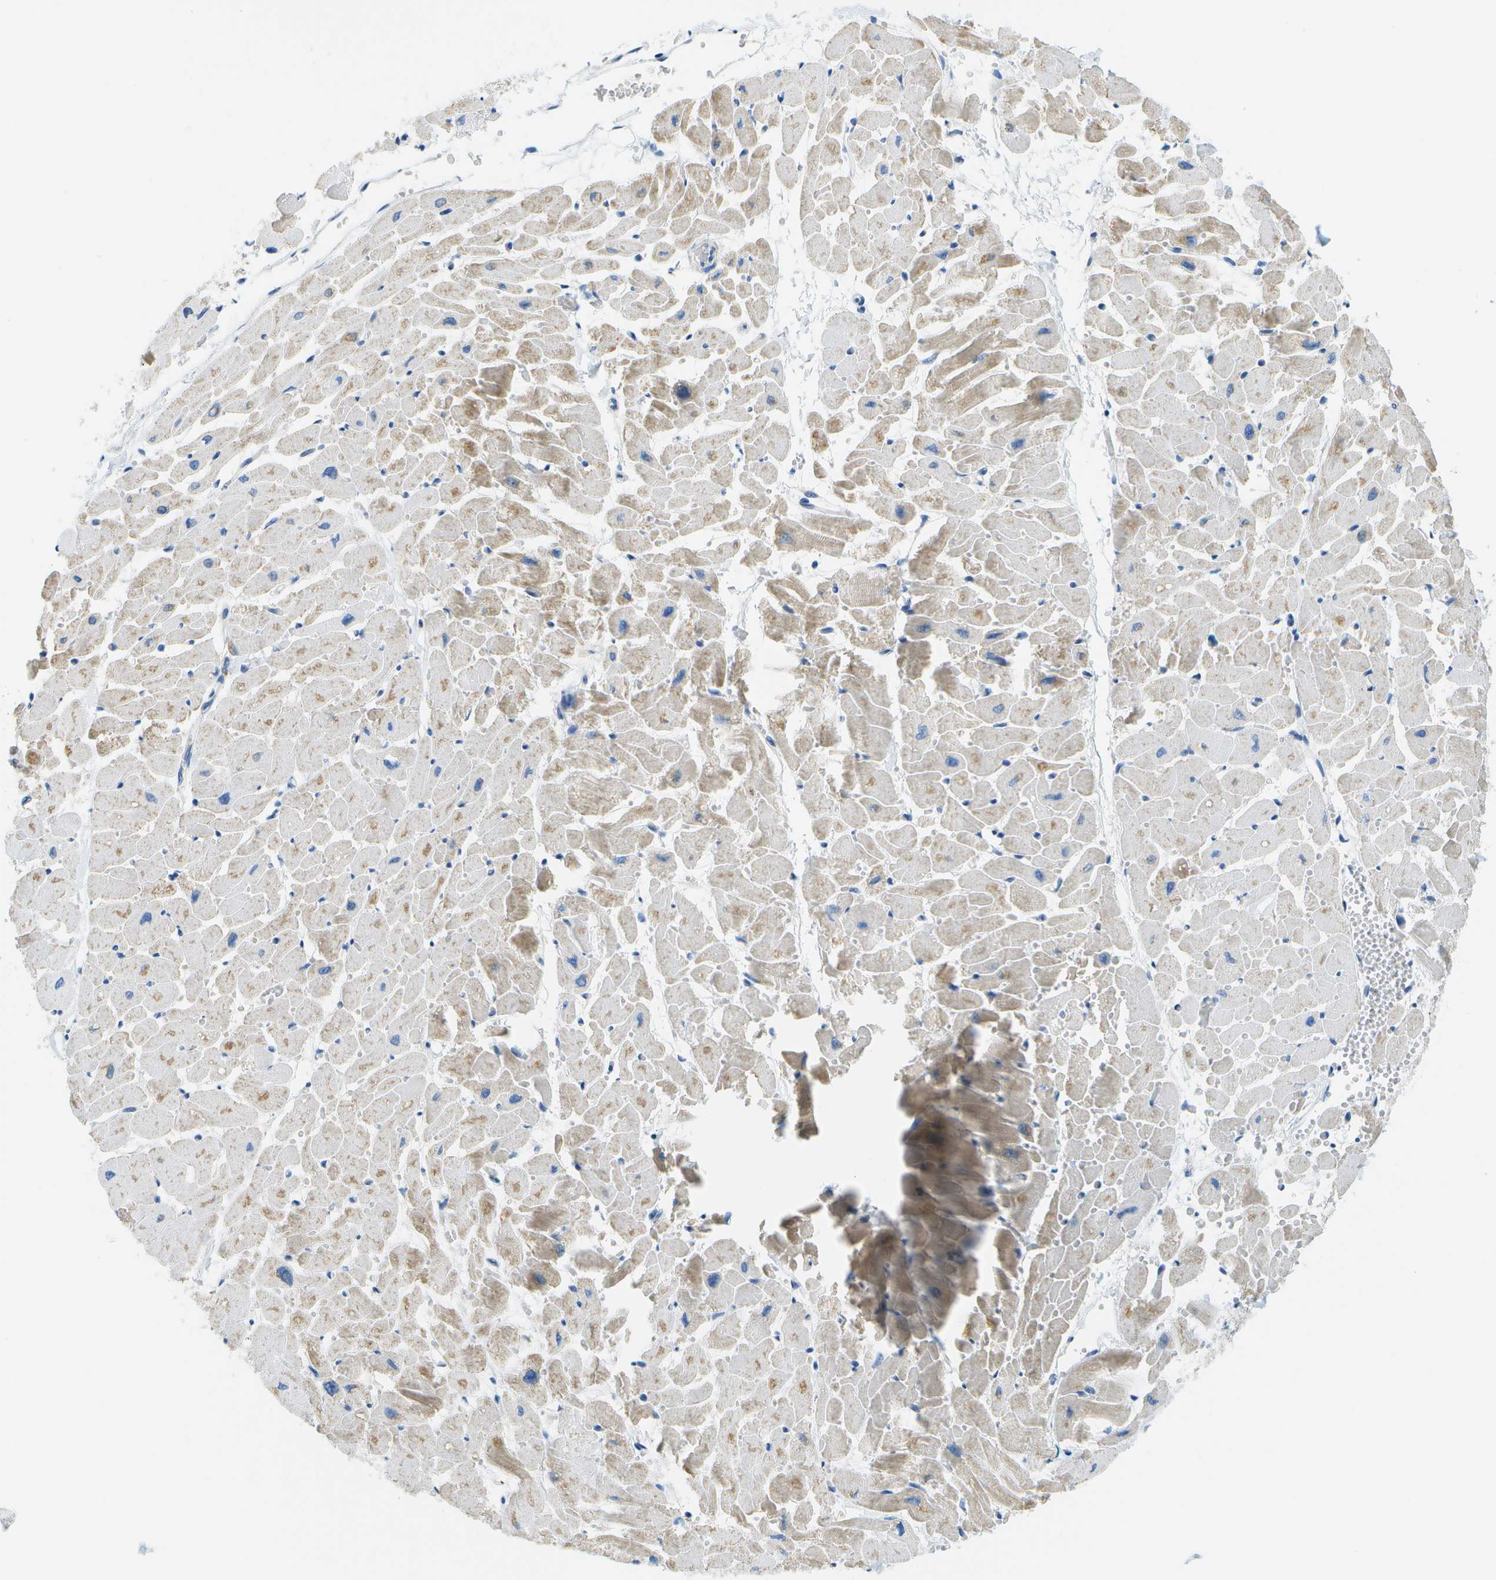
{"staining": {"intensity": "weak", "quantity": "25%-75%", "location": "cytoplasmic/membranous"}, "tissue": "heart muscle", "cell_type": "Cardiomyocytes", "image_type": "normal", "snomed": [{"axis": "morphology", "description": "Normal tissue, NOS"}, {"axis": "topography", "description": "Heart"}], "caption": "High-power microscopy captured an immunohistochemistry histopathology image of benign heart muscle, revealing weak cytoplasmic/membranous expression in about 25%-75% of cardiomyocytes.", "gene": "PTGIS", "patient": {"sex": "female", "age": 19}}